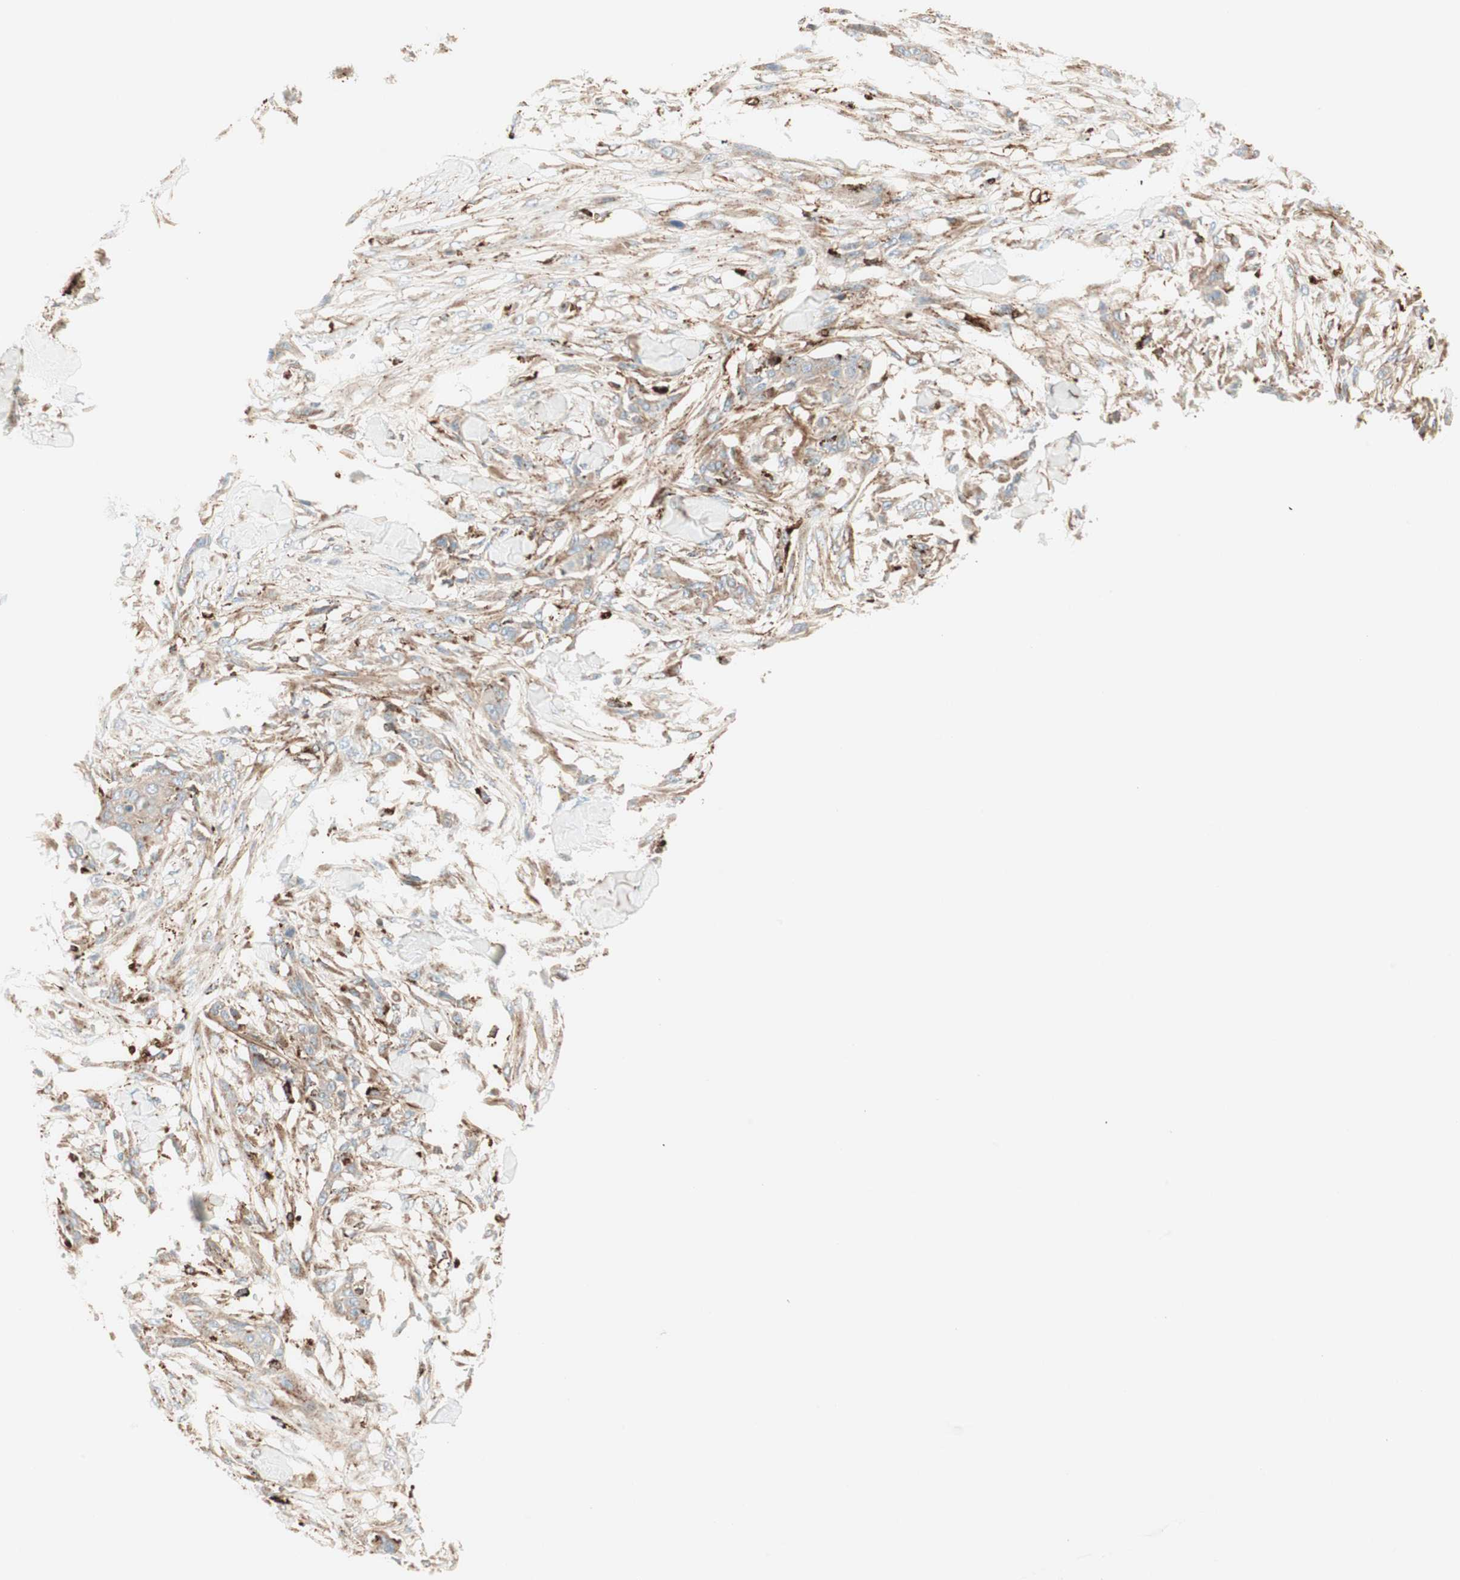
{"staining": {"intensity": "weak", "quantity": ">75%", "location": "cytoplasmic/membranous"}, "tissue": "skin cancer", "cell_type": "Tumor cells", "image_type": "cancer", "snomed": [{"axis": "morphology", "description": "Squamous cell carcinoma, NOS"}, {"axis": "topography", "description": "Skin"}], "caption": "Skin squamous cell carcinoma was stained to show a protein in brown. There is low levels of weak cytoplasmic/membranous positivity in about >75% of tumor cells.", "gene": "ATP6V1G1", "patient": {"sex": "female", "age": 59}}